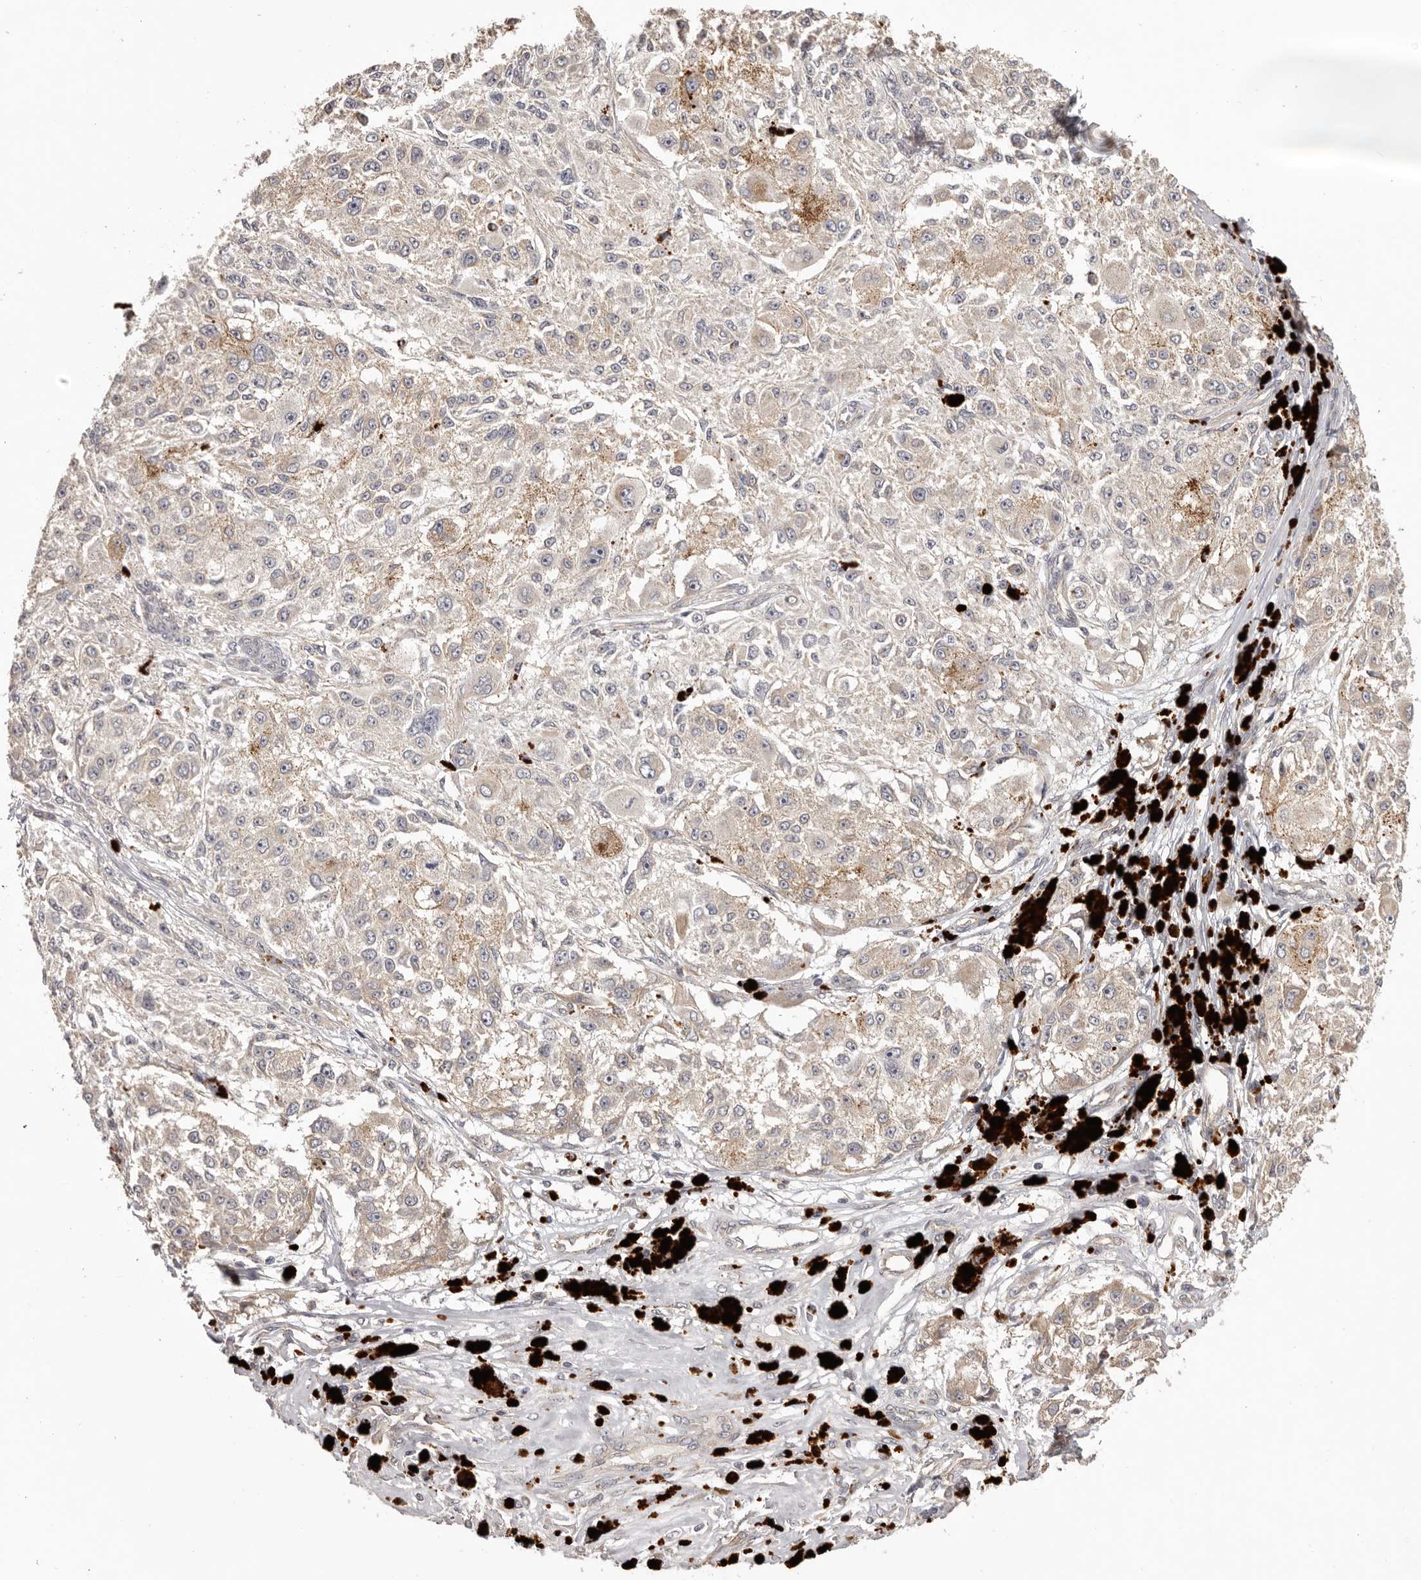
{"staining": {"intensity": "weak", "quantity": "<25%", "location": "cytoplasmic/membranous"}, "tissue": "melanoma", "cell_type": "Tumor cells", "image_type": "cancer", "snomed": [{"axis": "morphology", "description": "Necrosis, NOS"}, {"axis": "morphology", "description": "Malignant melanoma, NOS"}, {"axis": "topography", "description": "Skin"}], "caption": "DAB (3,3'-diaminobenzidine) immunohistochemical staining of melanoma reveals no significant positivity in tumor cells.", "gene": "HRH1", "patient": {"sex": "female", "age": 87}}